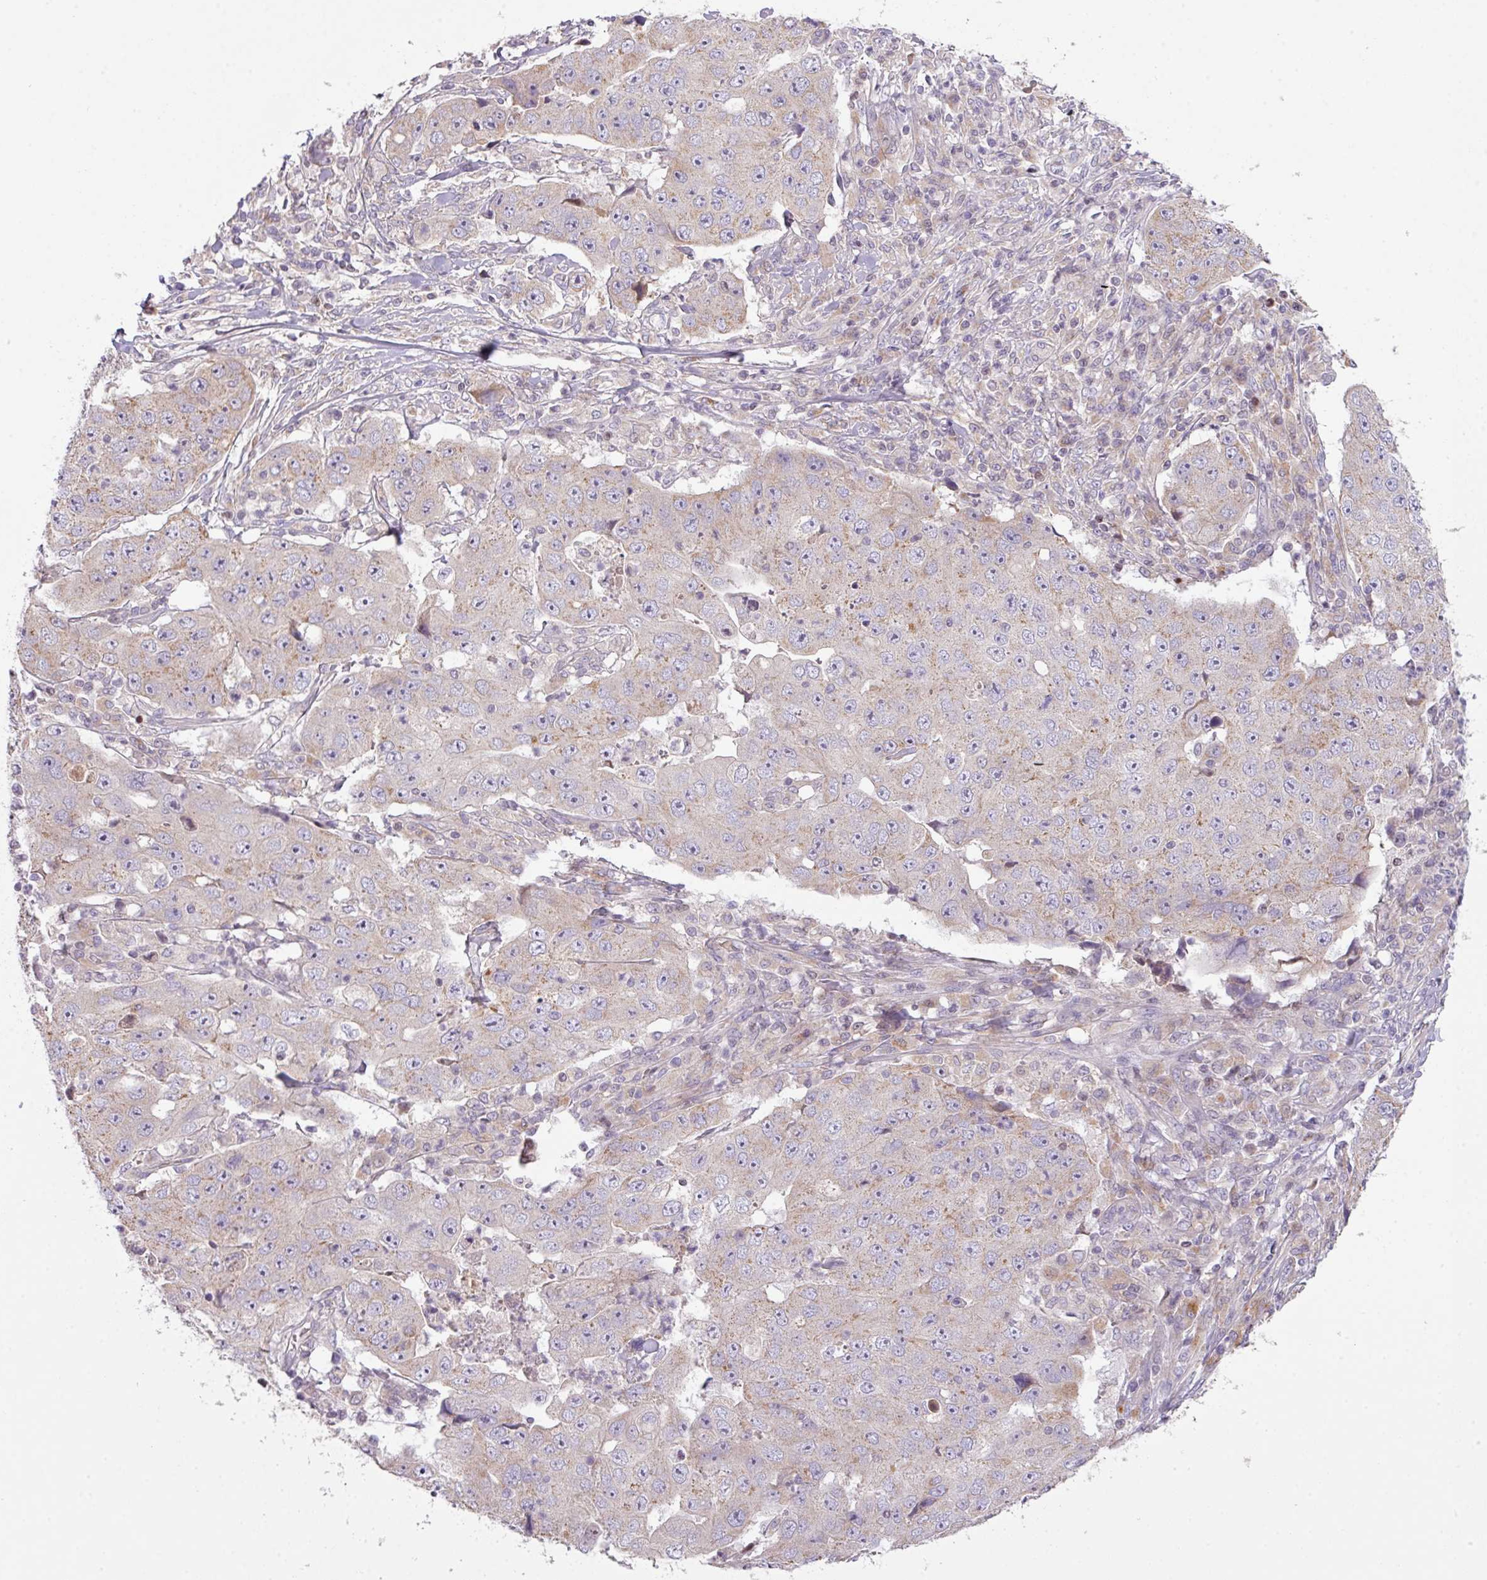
{"staining": {"intensity": "weak", "quantity": "25%-75%", "location": "cytoplasmic/membranous"}, "tissue": "lung cancer", "cell_type": "Tumor cells", "image_type": "cancer", "snomed": [{"axis": "morphology", "description": "Squamous cell carcinoma, NOS"}, {"axis": "topography", "description": "Lung"}], "caption": "Immunohistochemistry (IHC) staining of lung squamous cell carcinoma, which shows low levels of weak cytoplasmic/membranous expression in approximately 25%-75% of tumor cells indicating weak cytoplasmic/membranous protein positivity. The staining was performed using DAB (3,3'-diaminobenzidine) (brown) for protein detection and nuclei were counterstained in hematoxylin (blue).", "gene": "ZNF394", "patient": {"sex": "male", "age": 64}}